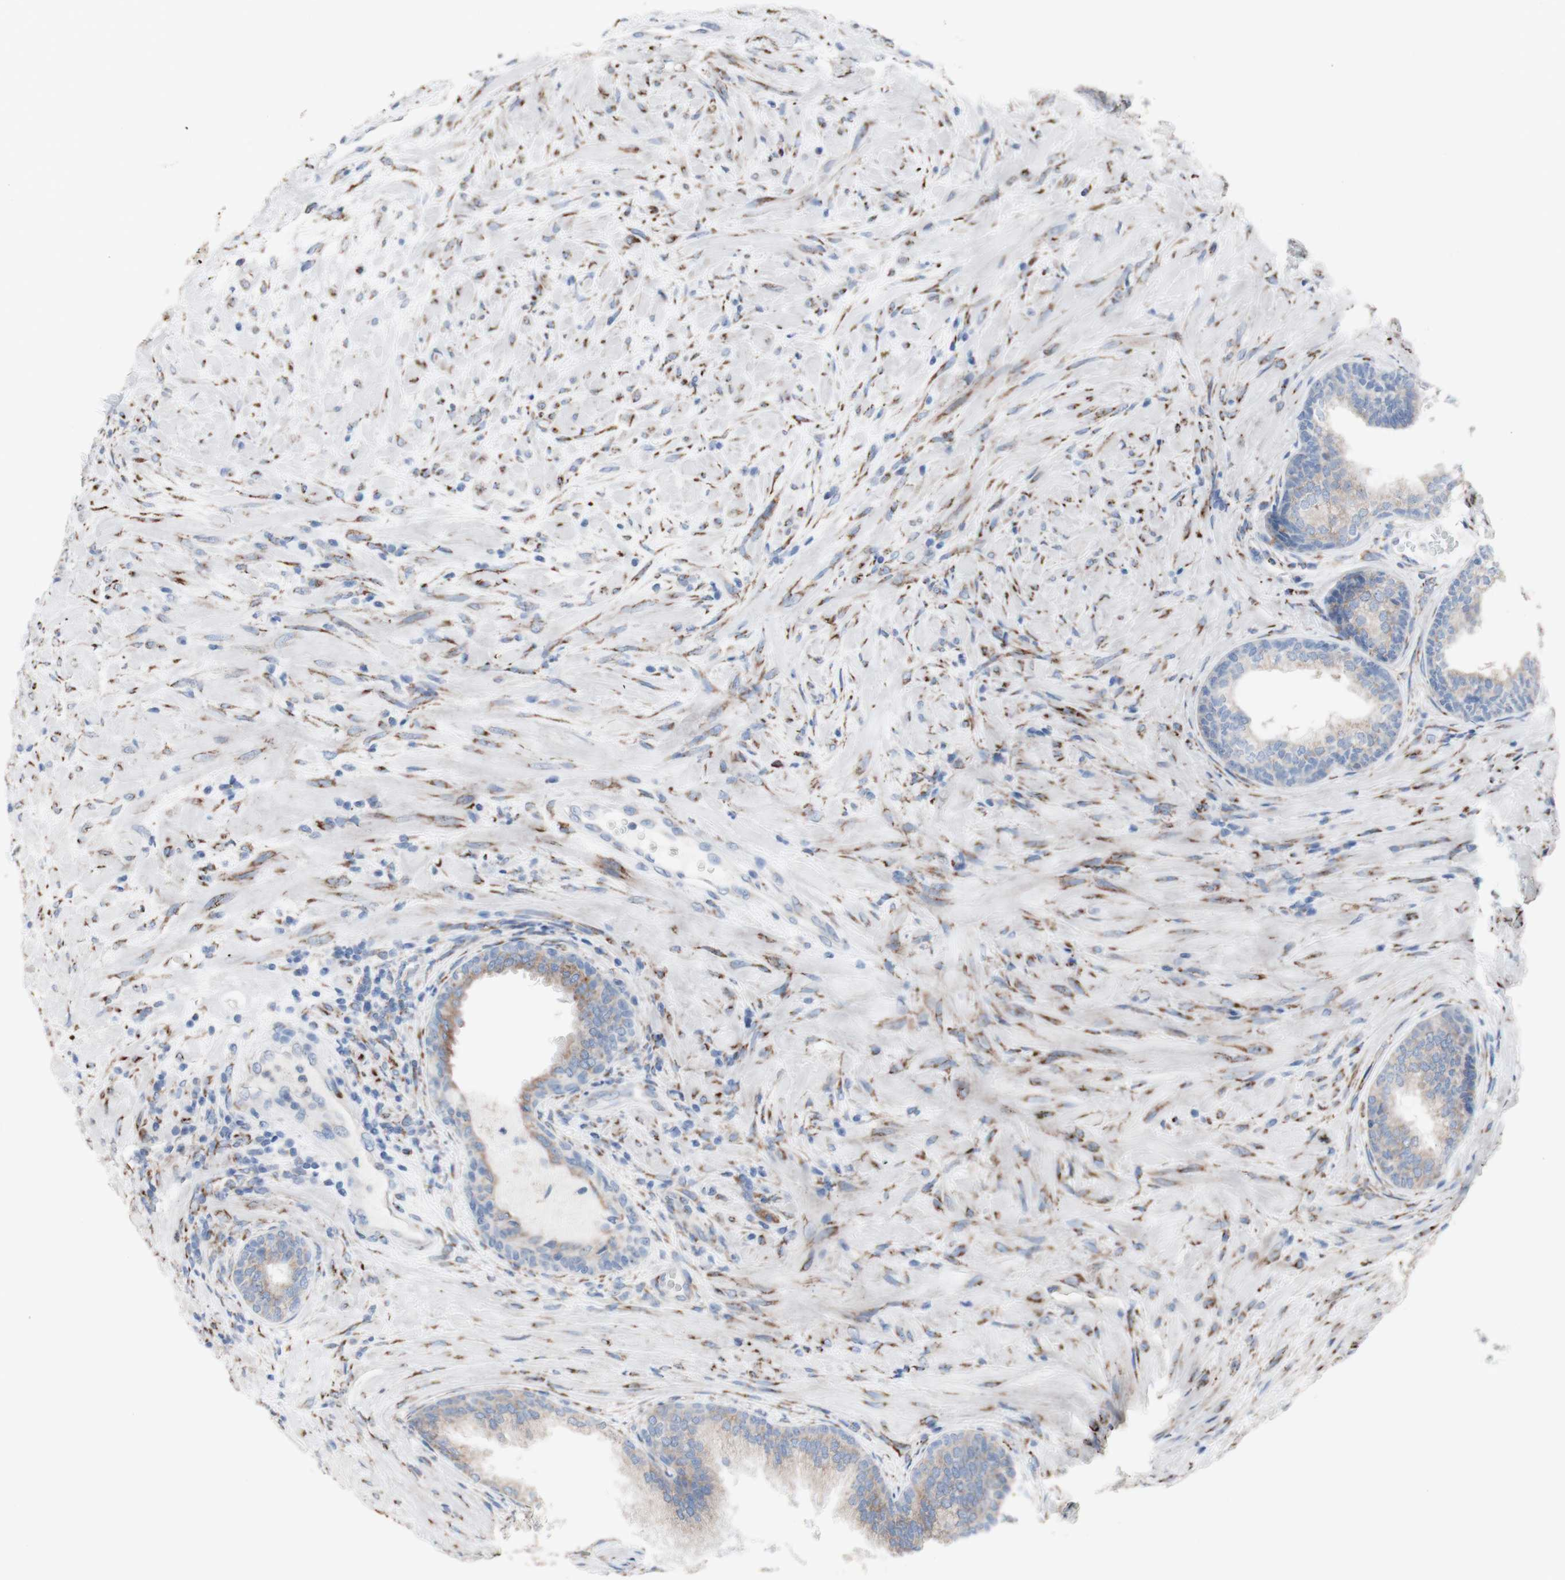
{"staining": {"intensity": "weak", "quantity": "25%-75%", "location": "cytoplasmic/membranous"}, "tissue": "prostate", "cell_type": "Glandular cells", "image_type": "normal", "snomed": [{"axis": "morphology", "description": "Normal tissue, NOS"}, {"axis": "topography", "description": "Prostate"}], "caption": "Weak cytoplasmic/membranous positivity is identified in about 25%-75% of glandular cells in unremarkable prostate.", "gene": "AGPAT5", "patient": {"sex": "male", "age": 76}}